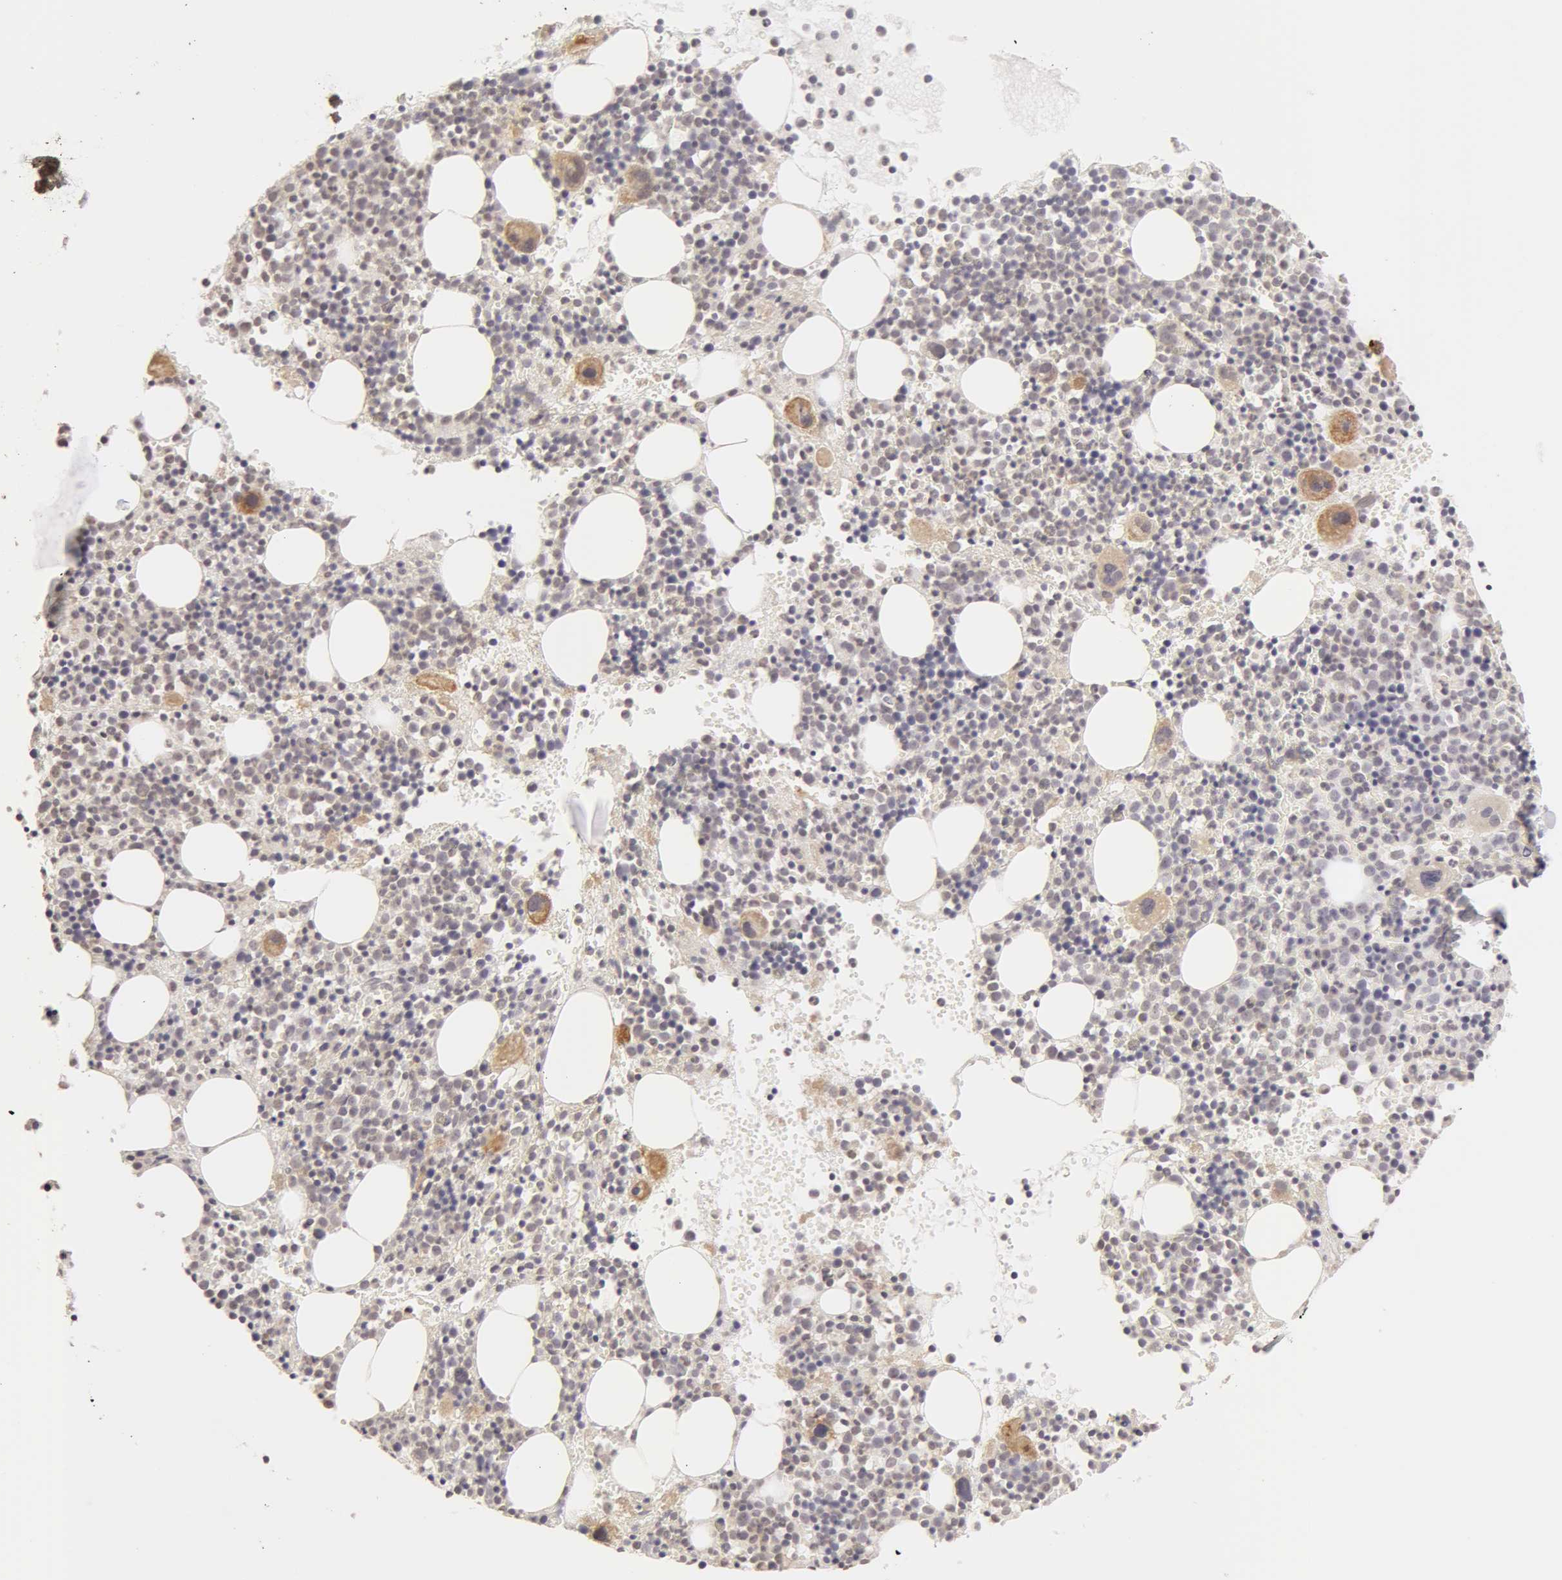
{"staining": {"intensity": "negative", "quantity": "none", "location": "none"}, "tissue": "bone marrow", "cell_type": "Hematopoietic cells", "image_type": "normal", "snomed": [{"axis": "morphology", "description": "Normal tissue, NOS"}, {"axis": "topography", "description": "Bone marrow"}], "caption": "IHC image of normal bone marrow: human bone marrow stained with DAB (3,3'-diaminobenzidine) shows no significant protein positivity in hematopoietic cells. Nuclei are stained in blue.", "gene": "ADAM10", "patient": {"sex": "male", "age": 34}}